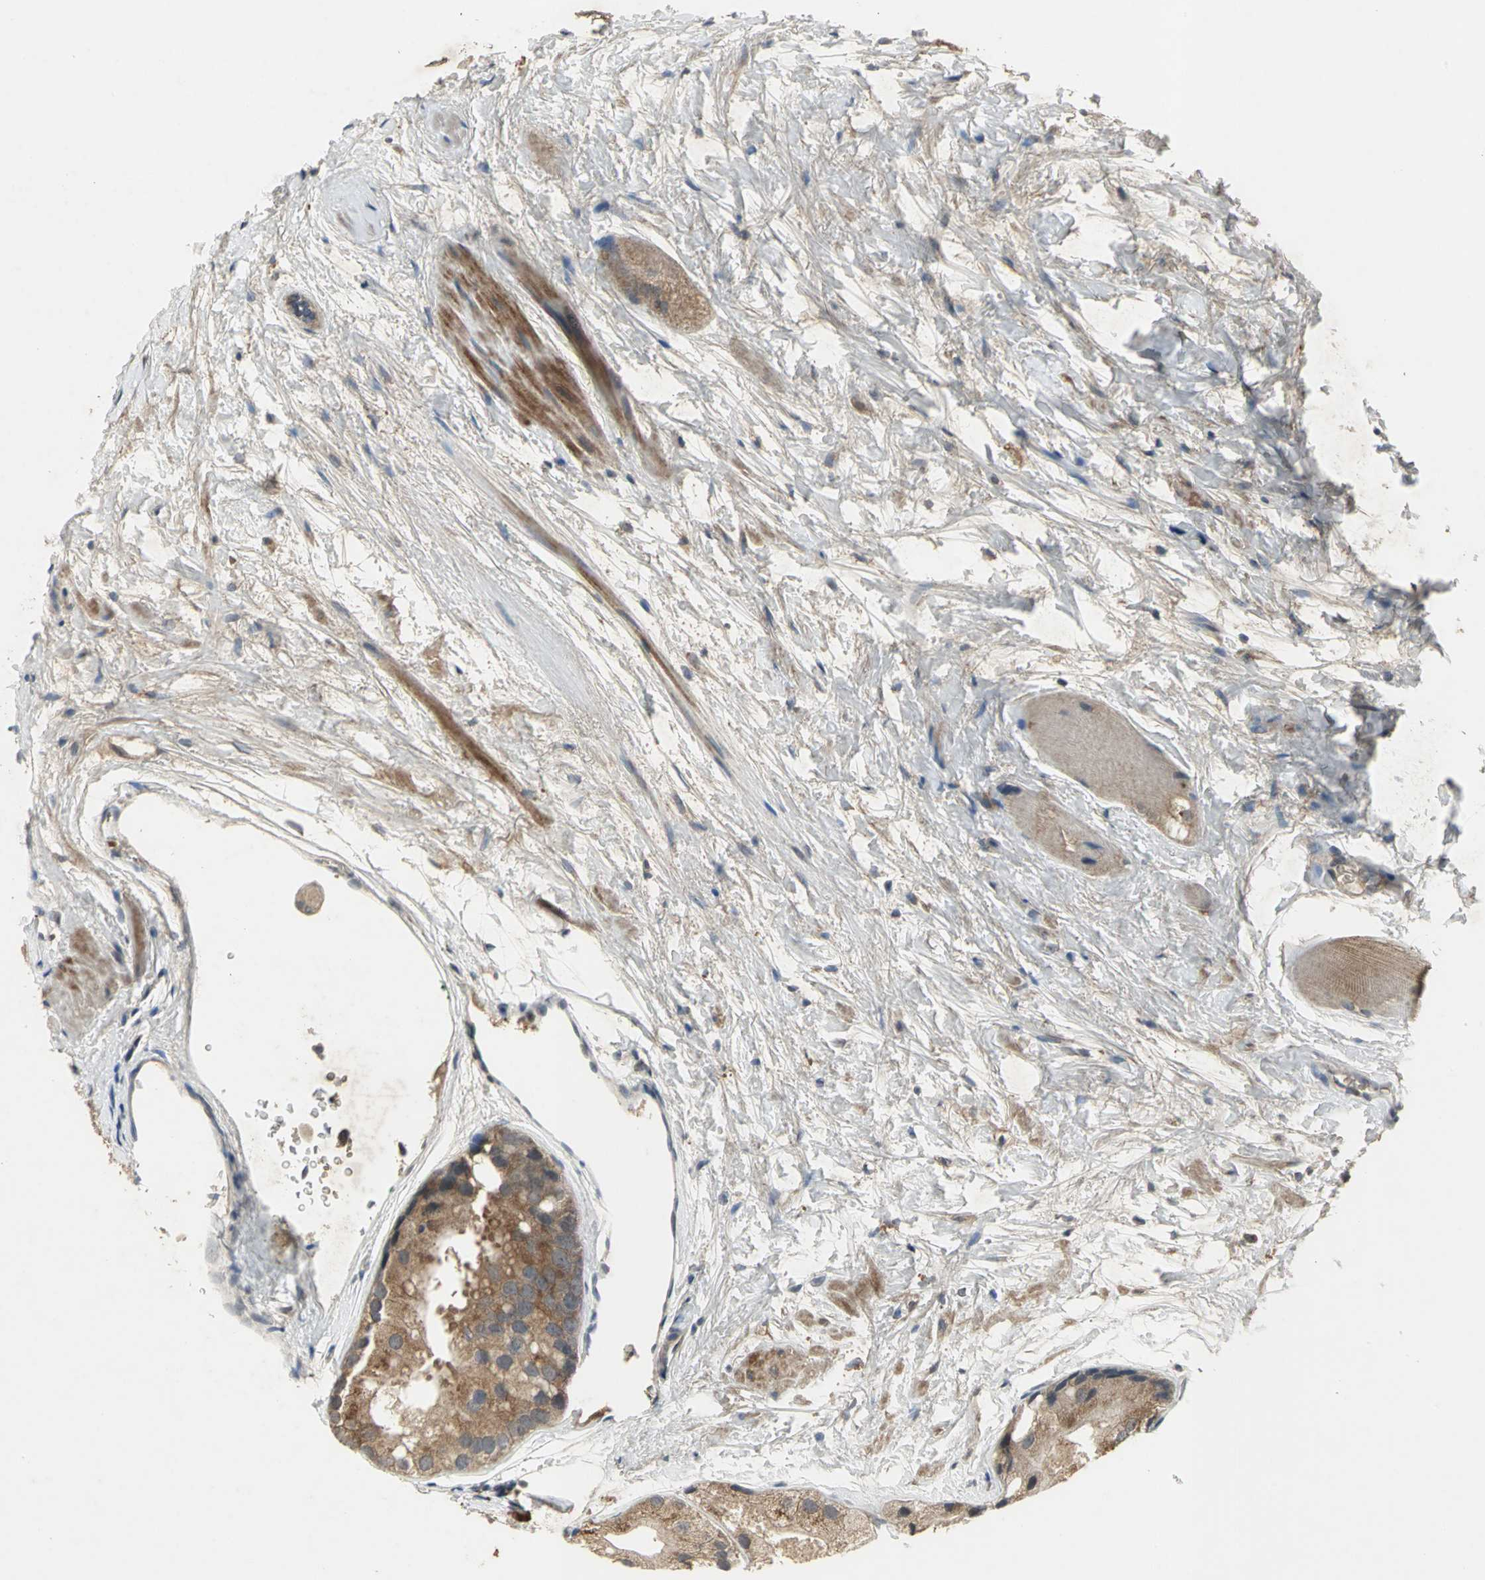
{"staining": {"intensity": "weak", "quantity": ">75%", "location": "cytoplasmic/membranous"}, "tissue": "prostate cancer", "cell_type": "Tumor cells", "image_type": "cancer", "snomed": [{"axis": "morphology", "description": "Adenocarcinoma, Low grade"}, {"axis": "topography", "description": "Prostate"}], "caption": "A brown stain labels weak cytoplasmic/membranous staining of a protein in prostate cancer tumor cells.", "gene": "KEAP1", "patient": {"sex": "male", "age": 69}}